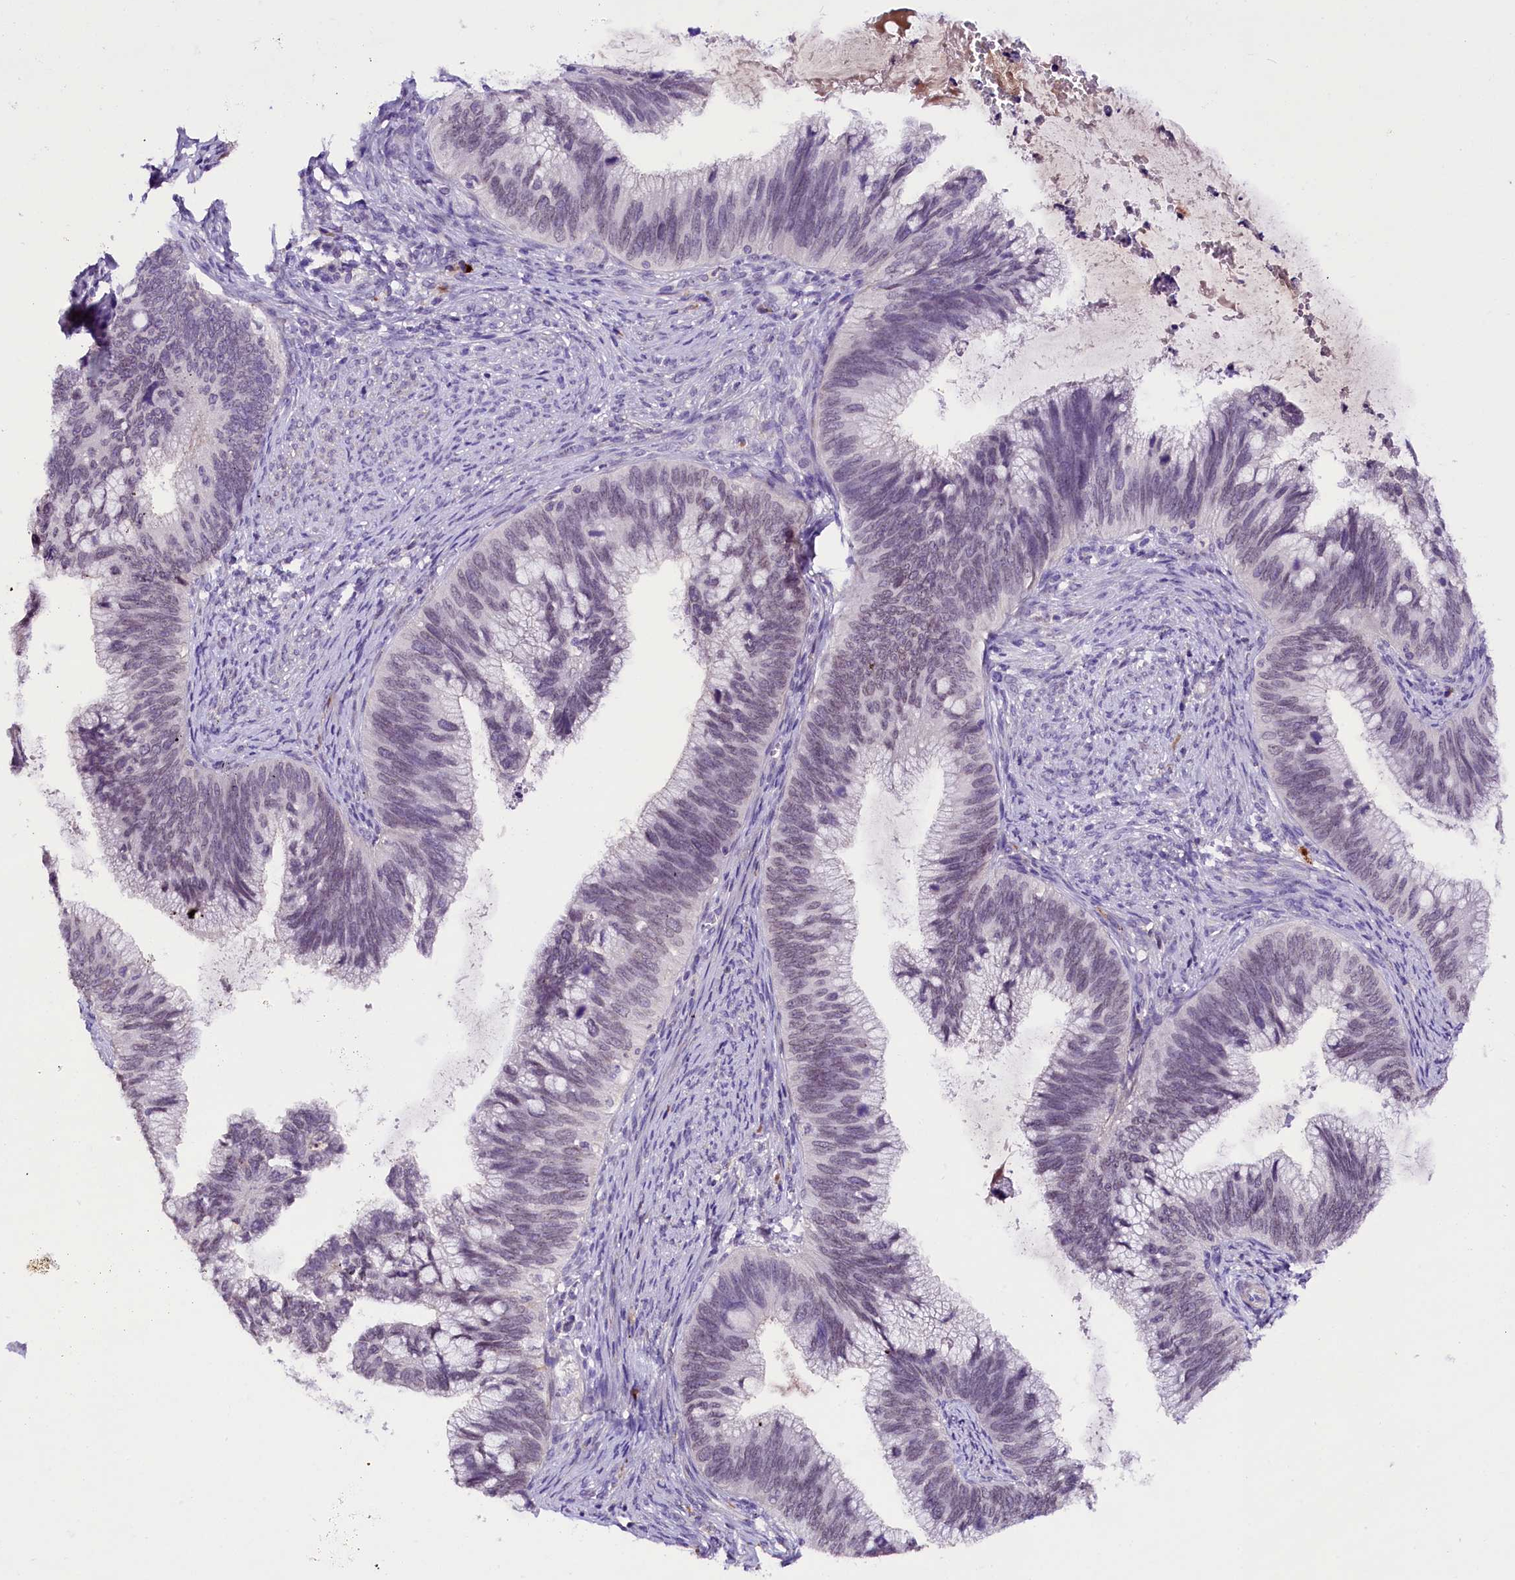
{"staining": {"intensity": "negative", "quantity": "none", "location": "none"}, "tissue": "cervical cancer", "cell_type": "Tumor cells", "image_type": "cancer", "snomed": [{"axis": "morphology", "description": "Adenocarcinoma, NOS"}, {"axis": "topography", "description": "Cervix"}], "caption": "IHC micrograph of human cervical cancer stained for a protein (brown), which exhibits no expression in tumor cells.", "gene": "MEX3B", "patient": {"sex": "female", "age": 42}}